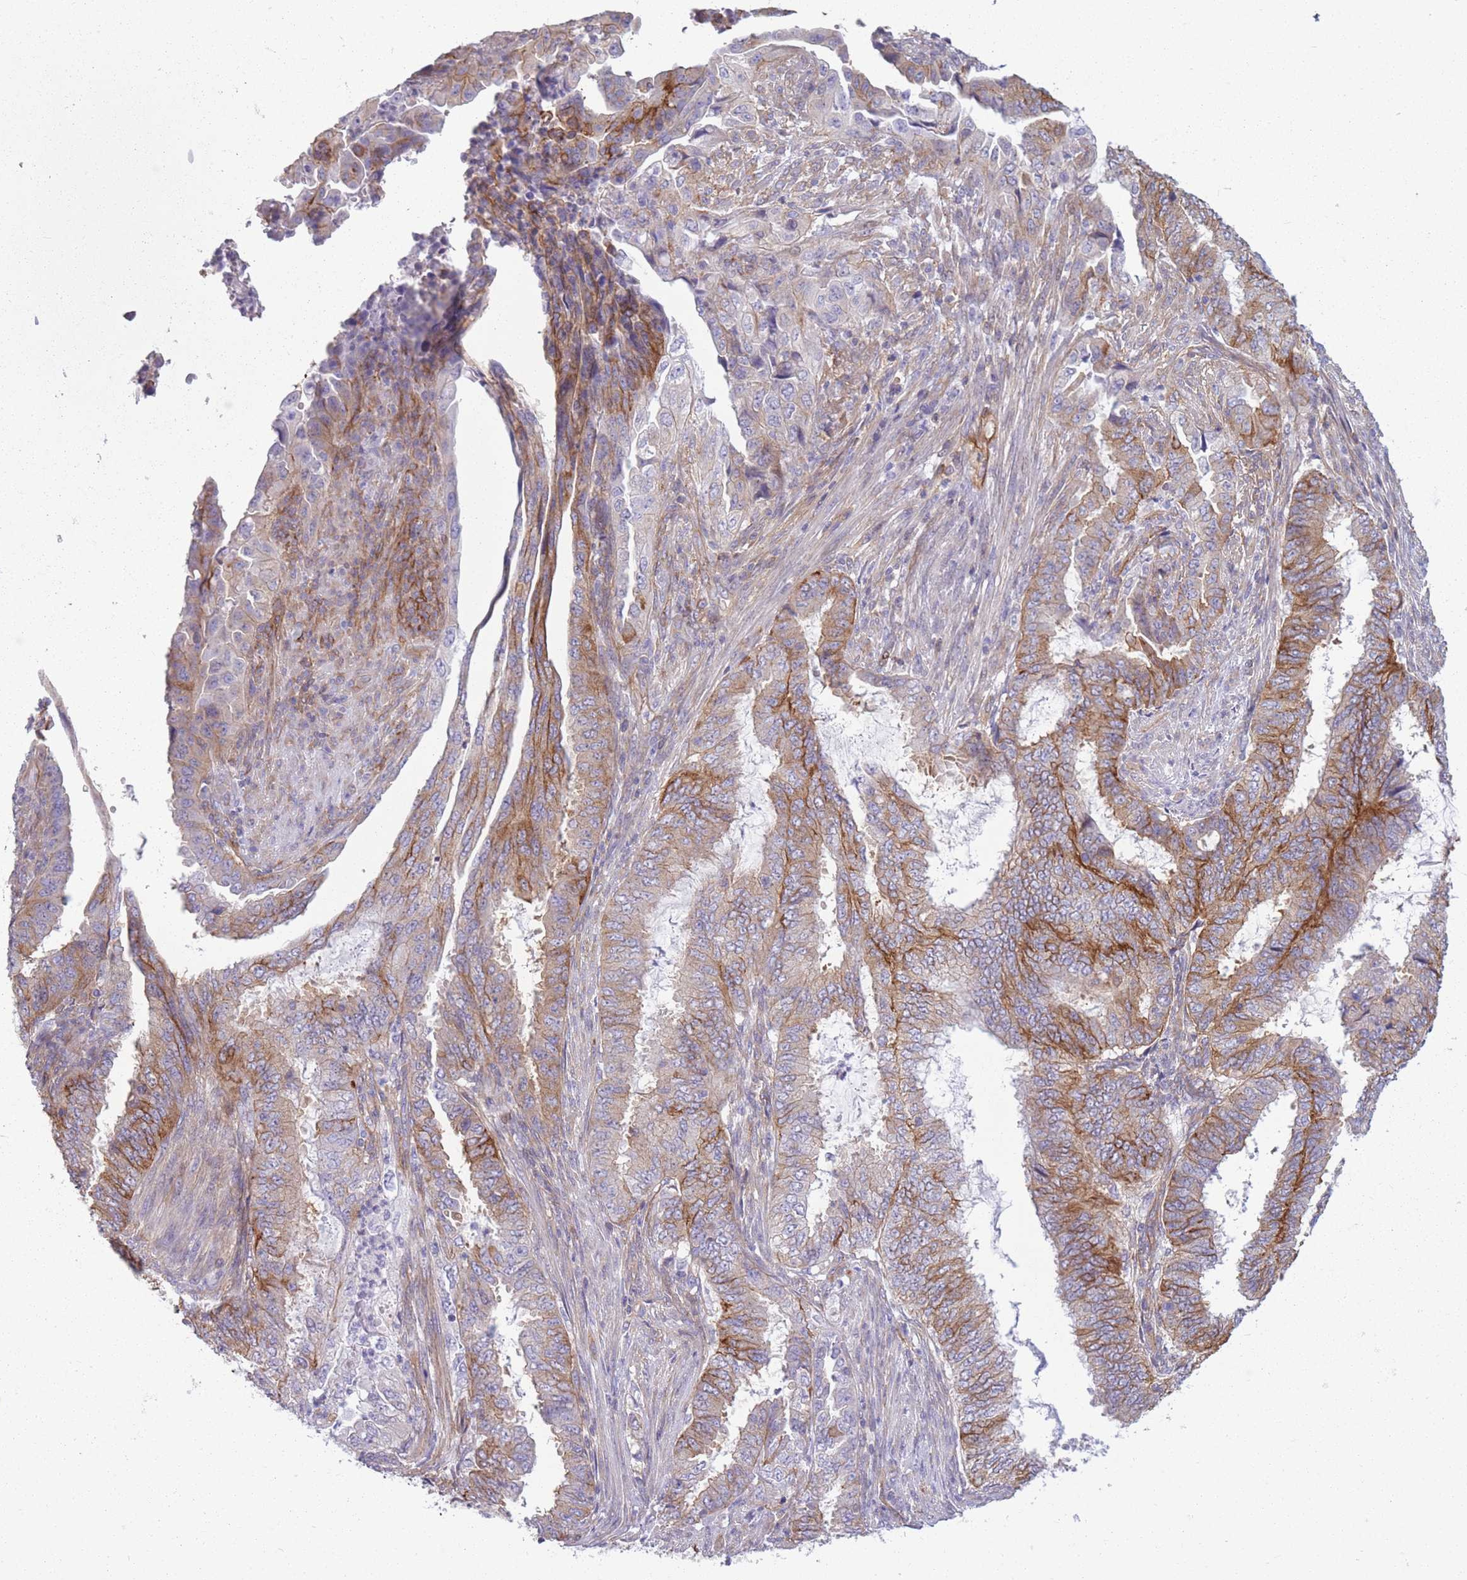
{"staining": {"intensity": "moderate", "quantity": "25%-75%", "location": "cytoplasmic/membranous"}, "tissue": "endometrial cancer", "cell_type": "Tumor cells", "image_type": "cancer", "snomed": [{"axis": "morphology", "description": "Adenocarcinoma, NOS"}, {"axis": "topography", "description": "Endometrium"}], "caption": "The photomicrograph displays immunohistochemical staining of endometrial adenocarcinoma. There is moderate cytoplasmic/membranous positivity is appreciated in about 25%-75% of tumor cells.", "gene": "ADD1", "patient": {"sex": "female", "age": 51}}